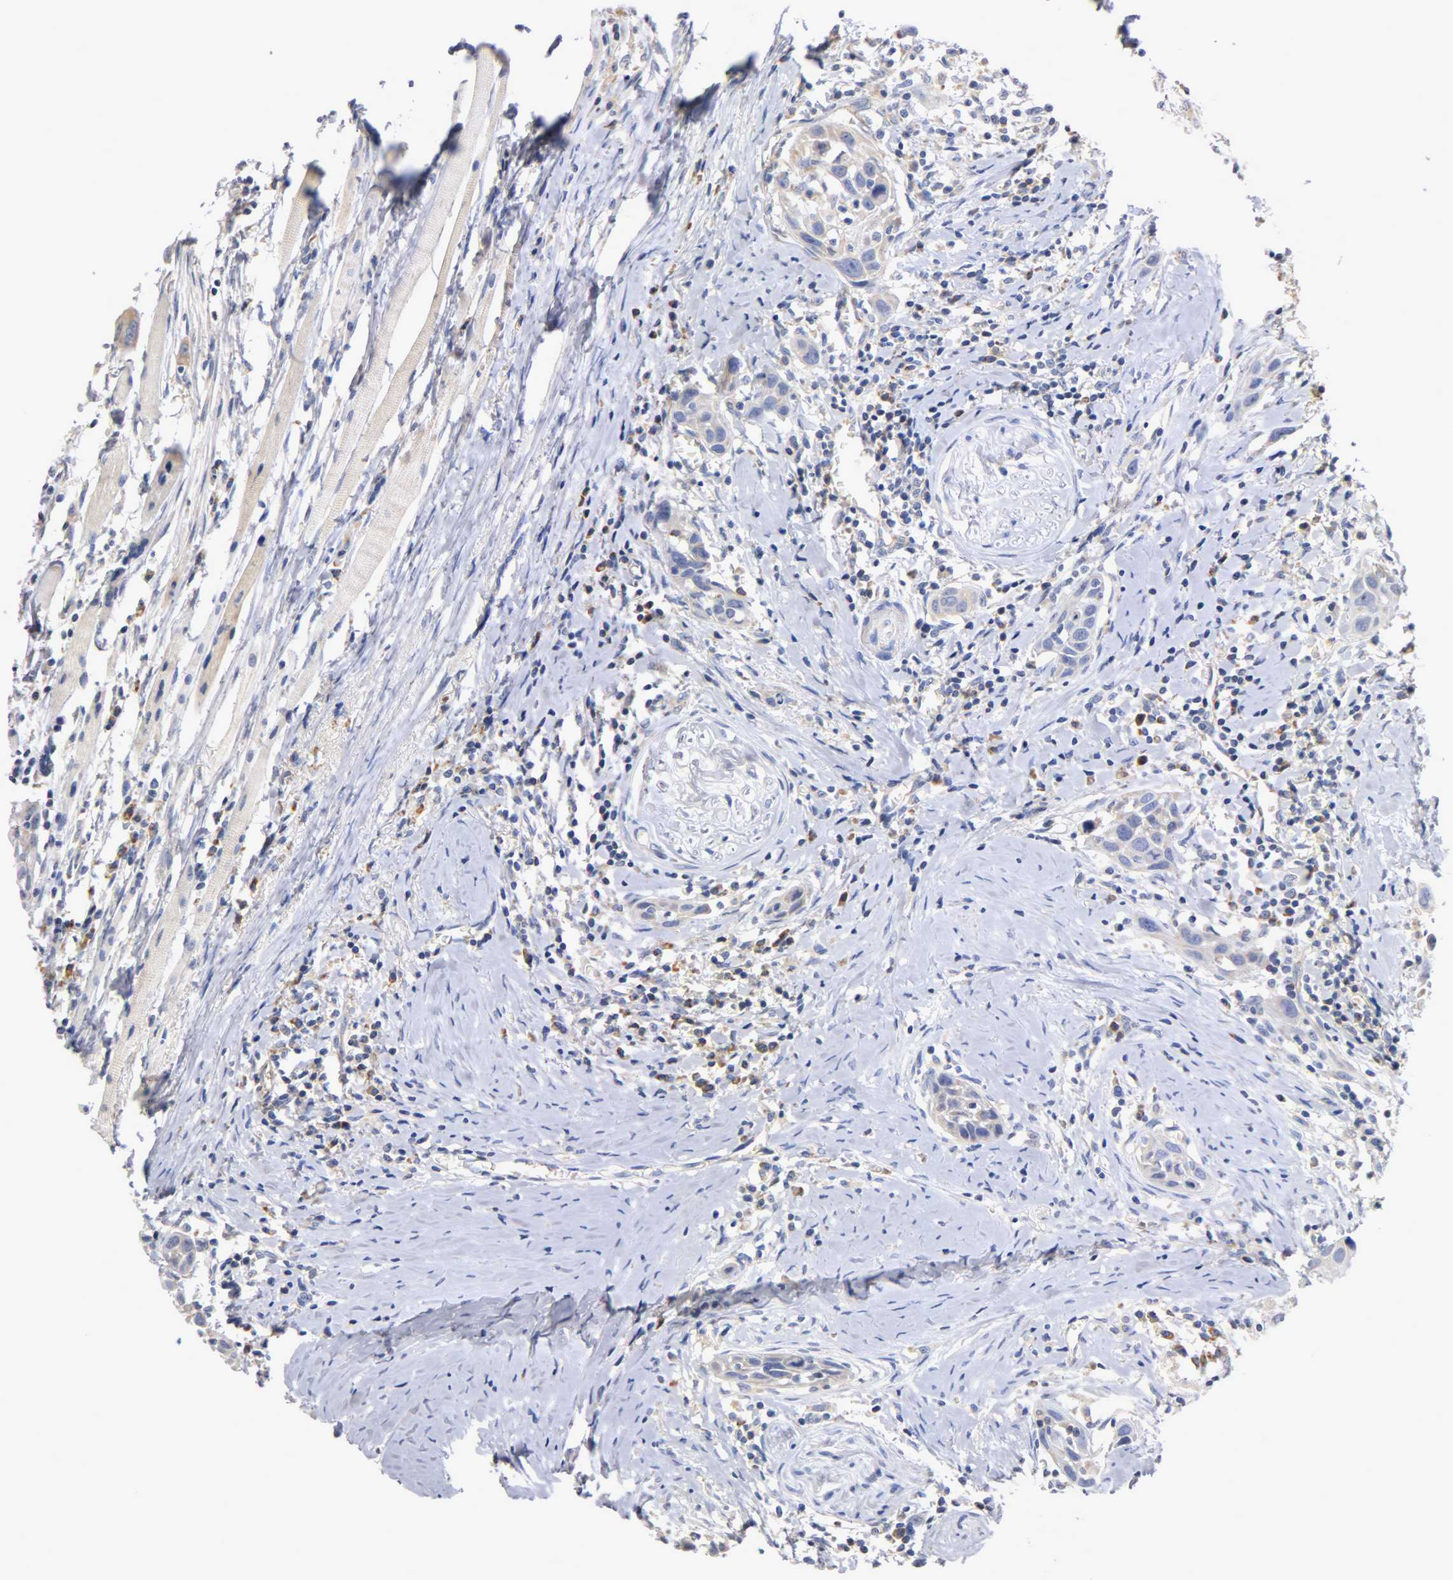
{"staining": {"intensity": "negative", "quantity": "none", "location": "none"}, "tissue": "head and neck cancer", "cell_type": "Tumor cells", "image_type": "cancer", "snomed": [{"axis": "morphology", "description": "Normal tissue, NOS"}, {"axis": "morphology", "description": "Squamous cell carcinoma, NOS"}, {"axis": "topography", "description": "Oral tissue"}, {"axis": "topography", "description": "Head-Neck"}], "caption": "High magnification brightfield microscopy of head and neck squamous cell carcinoma stained with DAB (brown) and counterstained with hematoxylin (blue): tumor cells show no significant positivity.", "gene": "PCSK6", "patient": {"sex": "female", "age": 50}}